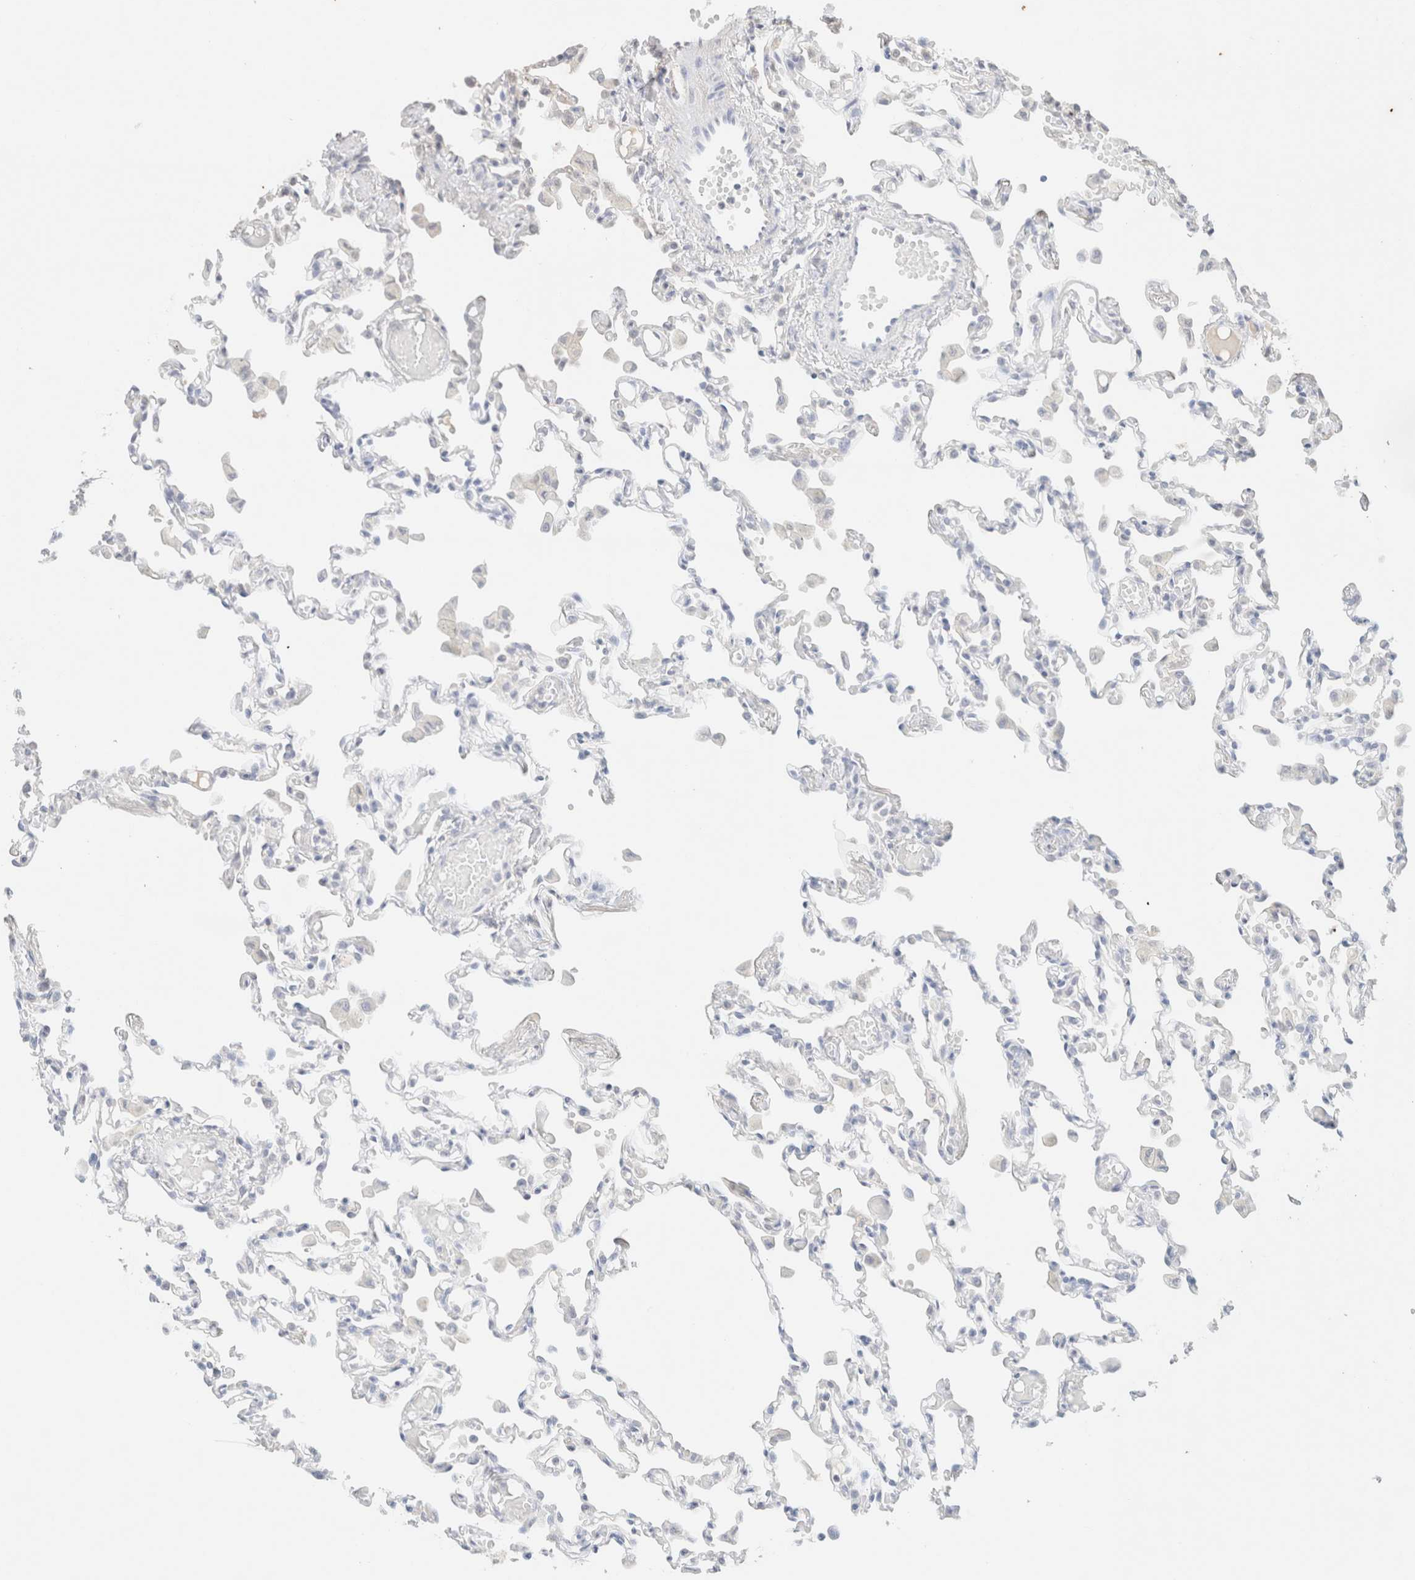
{"staining": {"intensity": "negative", "quantity": "none", "location": "none"}, "tissue": "lung", "cell_type": "Alveolar cells", "image_type": "normal", "snomed": [{"axis": "morphology", "description": "Normal tissue, NOS"}, {"axis": "topography", "description": "Bronchus"}, {"axis": "topography", "description": "Lung"}], "caption": "Protein analysis of unremarkable lung demonstrates no significant positivity in alveolar cells.", "gene": "CPA1", "patient": {"sex": "female", "age": 49}}